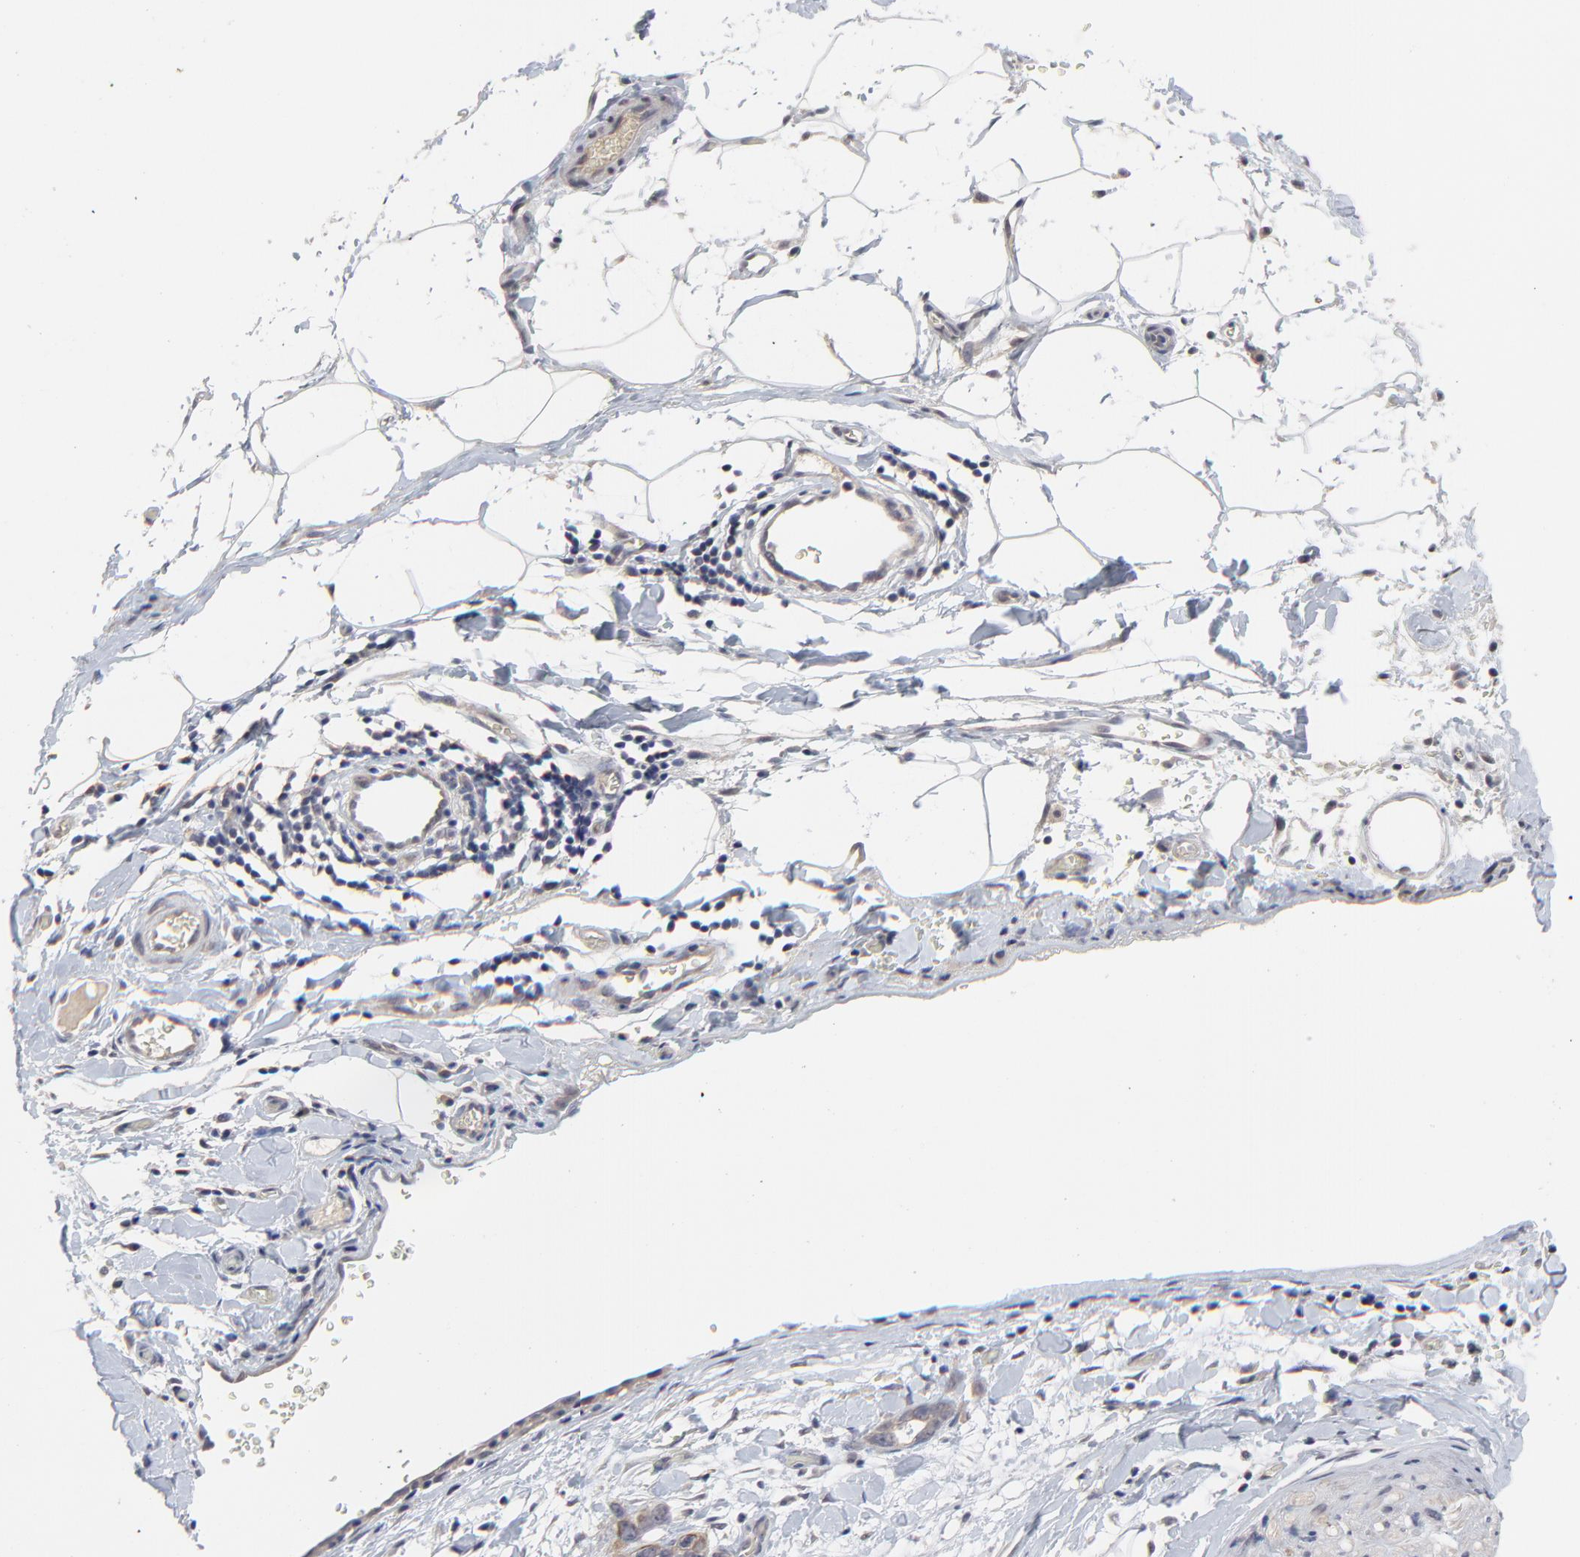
{"staining": {"intensity": "weak", "quantity": ">75%", "location": "cytoplasmic/membranous"}, "tissue": "stomach cancer", "cell_type": "Tumor cells", "image_type": "cancer", "snomed": [{"axis": "morphology", "description": "Adenocarcinoma, NOS"}, {"axis": "topography", "description": "Stomach, upper"}], "caption": "Immunohistochemistry micrograph of neoplastic tissue: human stomach cancer (adenocarcinoma) stained using IHC exhibits low levels of weak protein expression localized specifically in the cytoplasmic/membranous of tumor cells, appearing as a cytoplasmic/membranous brown color.", "gene": "FAM199X", "patient": {"sex": "male", "age": 47}}